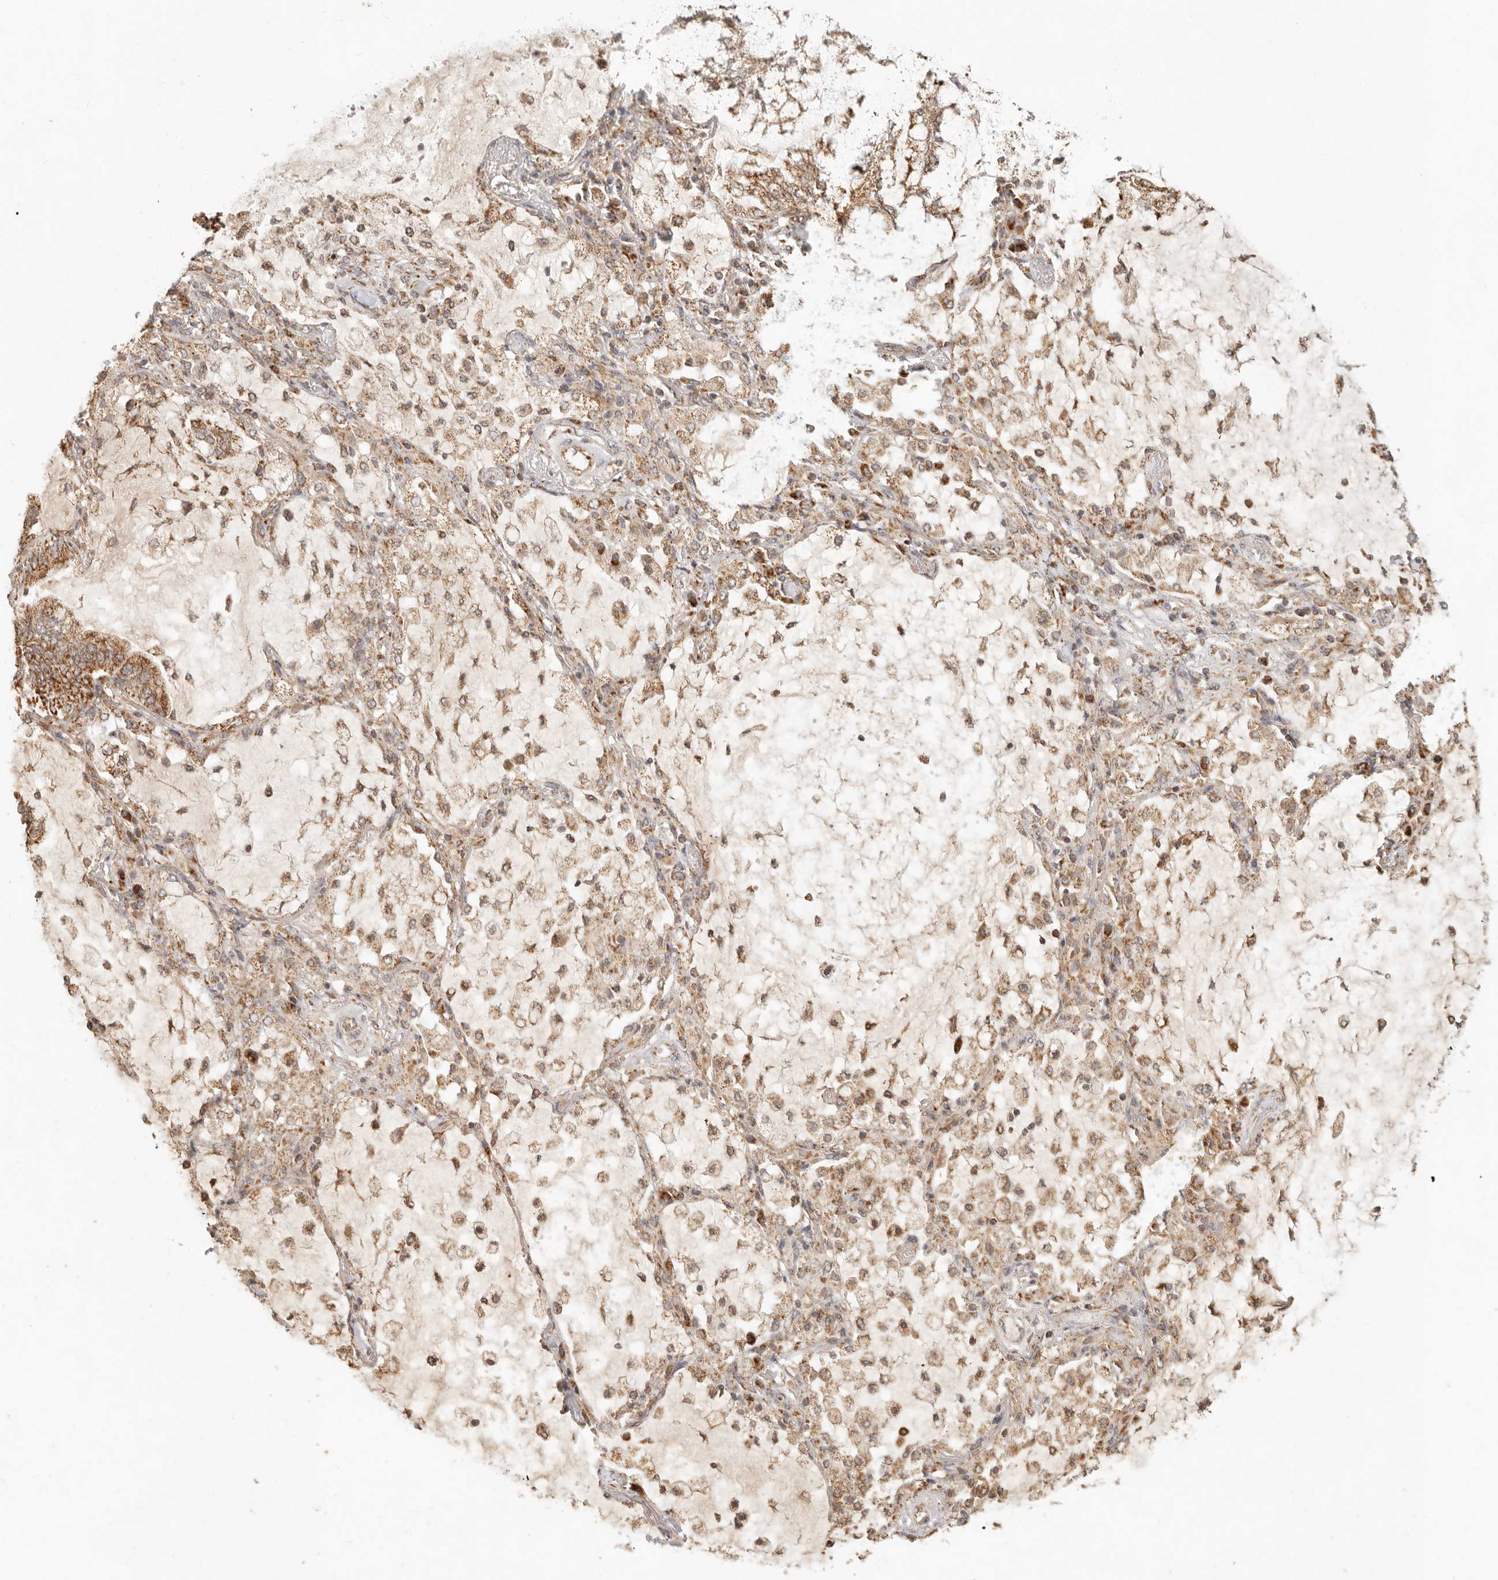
{"staining": {"intensity": "moderate", "quantity": ">75%", "location": "cytoplasmic/membranous"}, "tissue": "lung cancer", "cell_type": "Tumor cells", "image_type": "cancer", "snomed": [{"axis": "morphology", "description": "Adenocarcinoma, NOS"}, {"axis": "topography", "description": "Lung"}], "caption": "Immunohistochemical staining of lung cancer (adenocarcinoma) shows medium levels of moderate cytoplasmic/membranous staining in about >75% of tumor cells.", "gene": "MRPL55", "patient": {"sex": "female", "age": 70}}